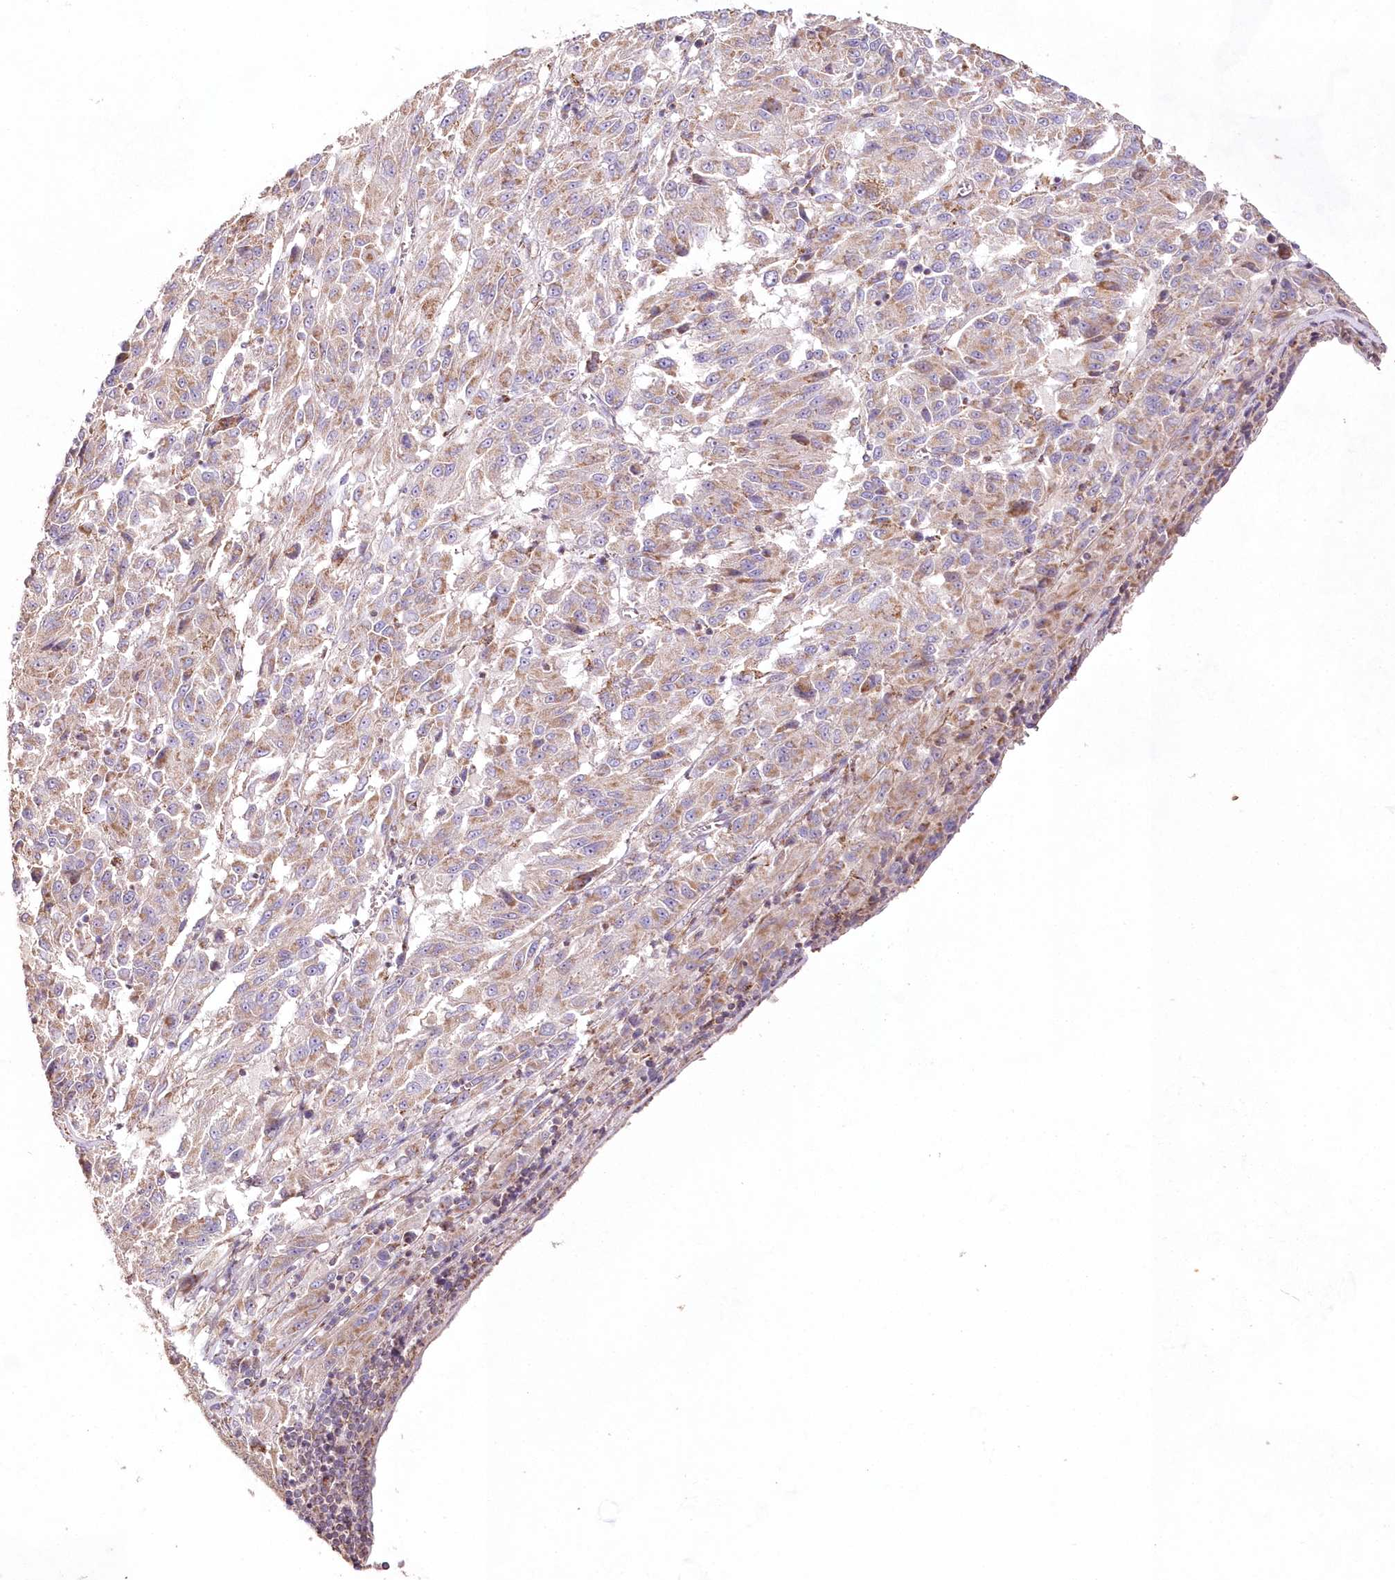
{"staining": {"intensity": "weak", "quantity": ">75%", "location": "cytoplasmic/membranous"}, "tissue": "melanoma", "cell_type": "Tumor cells", "image_type": "cancer", "snomed": [{"axis": "morphology", "description": "Malignant melanoma, Metastatic site"}, {"axis": "topography", "description": "Lung"}], "caption": "Protein analysis of melanoma tissue exhibits weak cytoplasmic/membranous staining in approximately >75% of tumor cells.", "gene": "HADHB", "patient": {"sex": "male", "age": 64}}